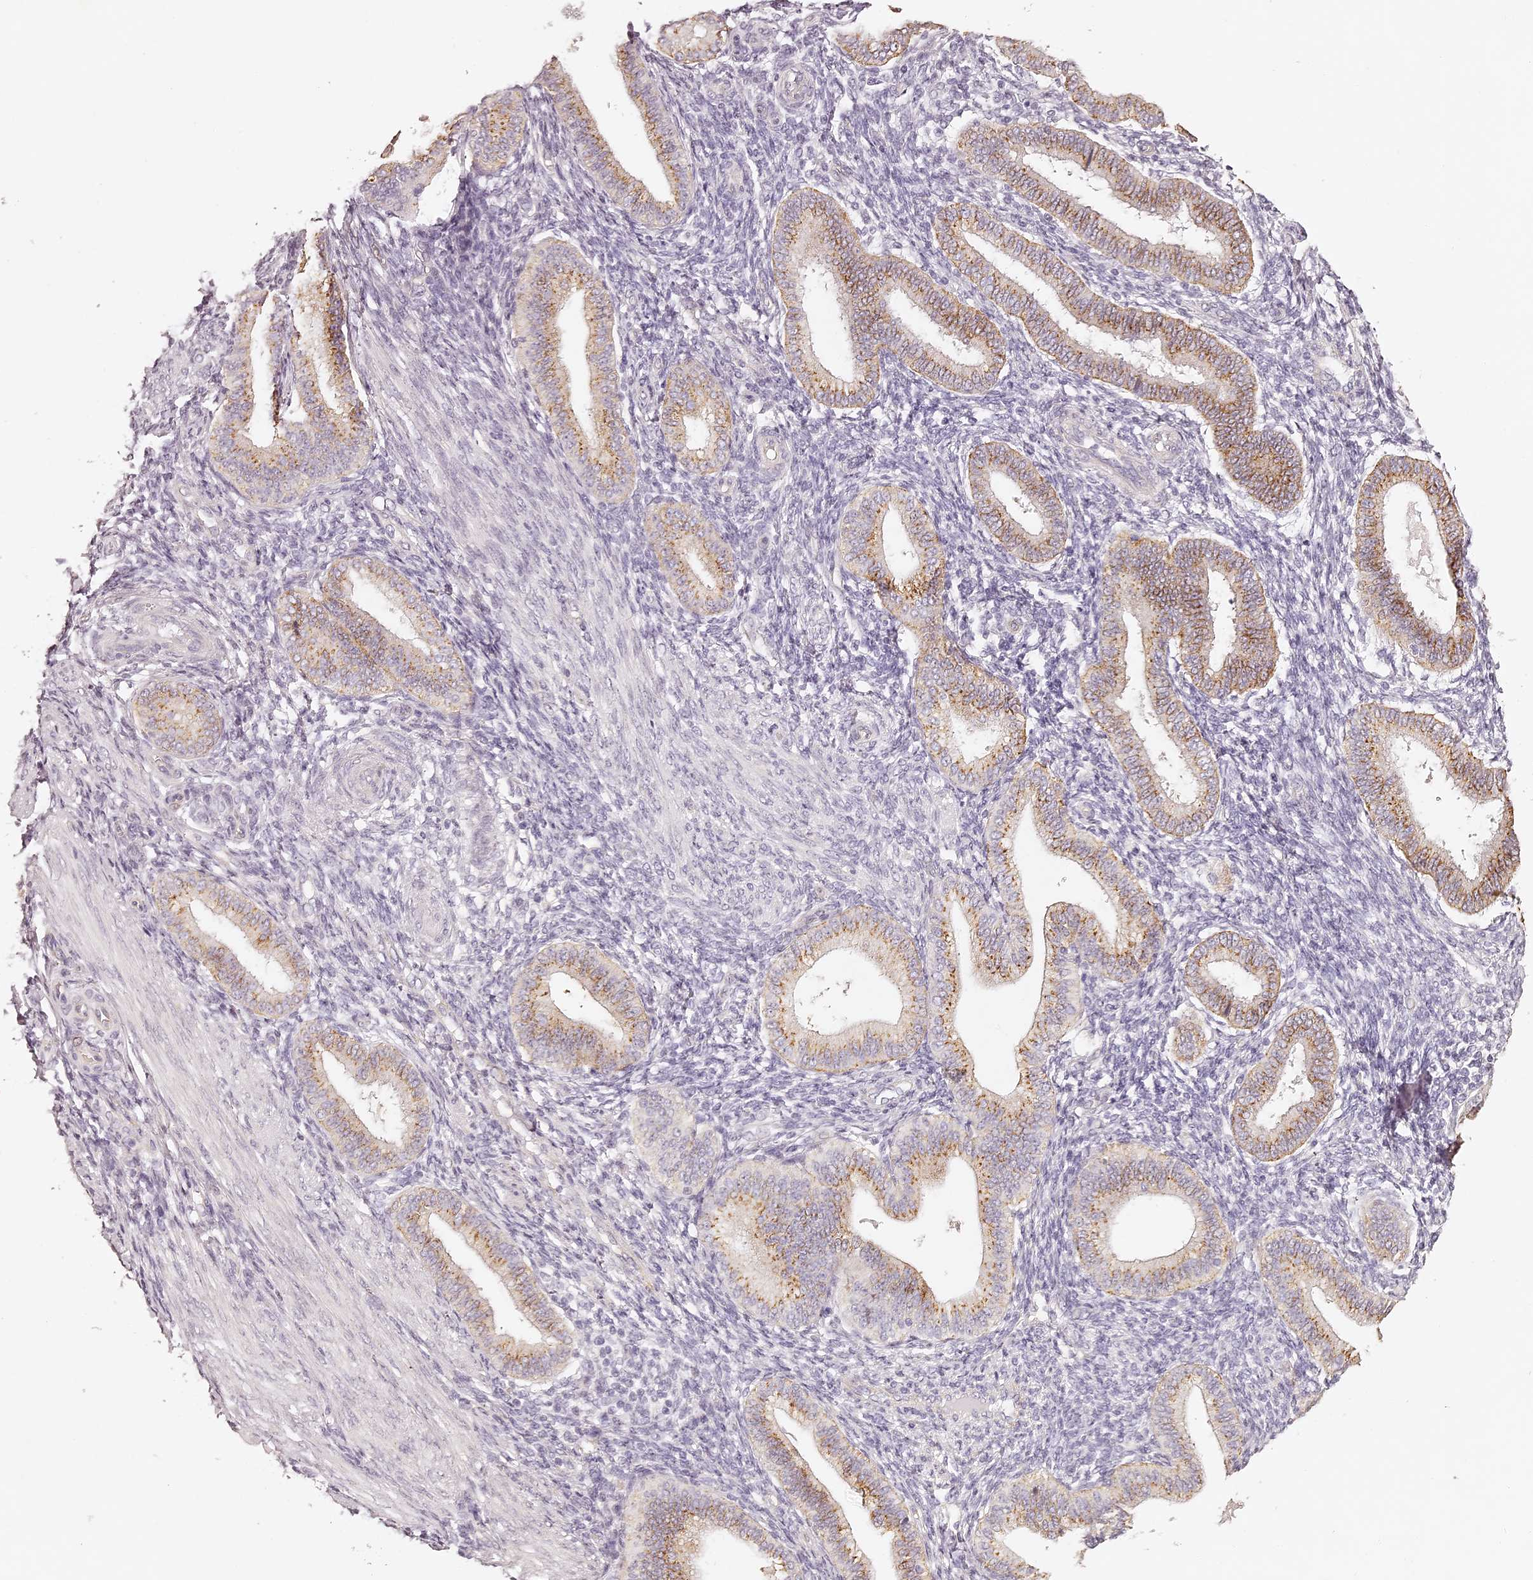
{"staining": {"intensity": "negative", "quantity": "none", "location": "none"}, "tissue": "endometrium", "cell_type": "Cells in endometrial stroma", "image_type": "normal", "snomed": [{"axis": "morphology", "description": "Normal tissue, NOS"}, {"axis": "topography", "description": "Endometrium"}], "caption": "Micrograph shows no protein positivity in cells in endometrial stroma of benign endometrium. The staining was performed using DAB to visualize the protein expression in brown, while the nuclei were stained in blue with hematoxylin (Magnification: 20x).", "gene": "ELAPOR1", "patient": {"sex": "female", "age": 39}}